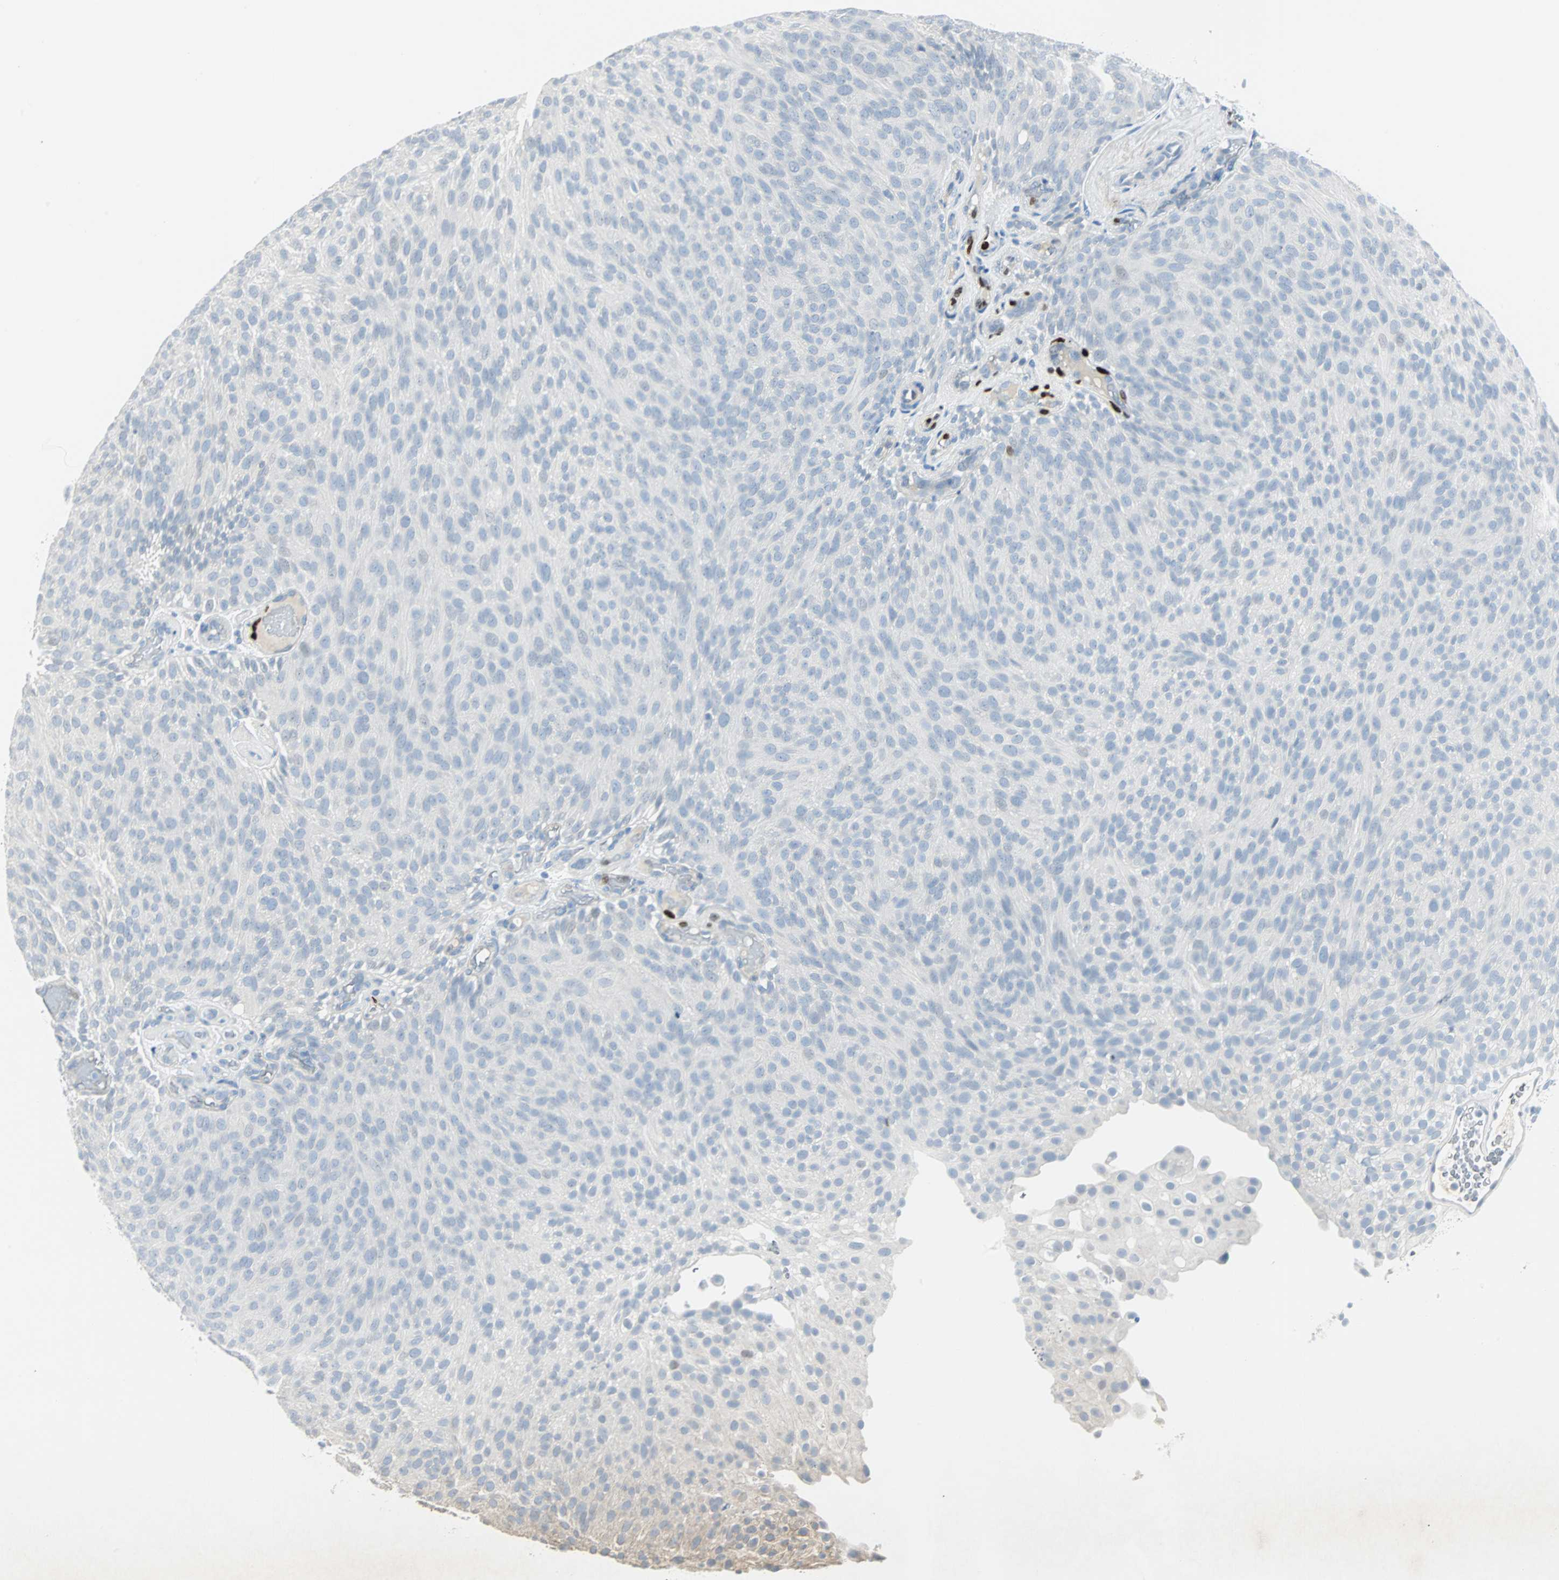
{"staining": {"intensity": "negative", "quantity": "none", "location": "none"}, "tissue": "urothelial cancer", "cell_type": "Tumor cells", "image_type": "cancer", "snomed": [{"axis": "morphology", "description": "Urothelial carcinoma, Low grade"}, {"axis": "topography", "description": "Urinary bladder"}], "caption": "Human urothelial carcinoma (low-grade) stained for a protein using immunohistochemistry (IHC) demonstrates no expression in tumor cells.", "gene": "IL33", "patient": {"sex": "male", "age": 78}}